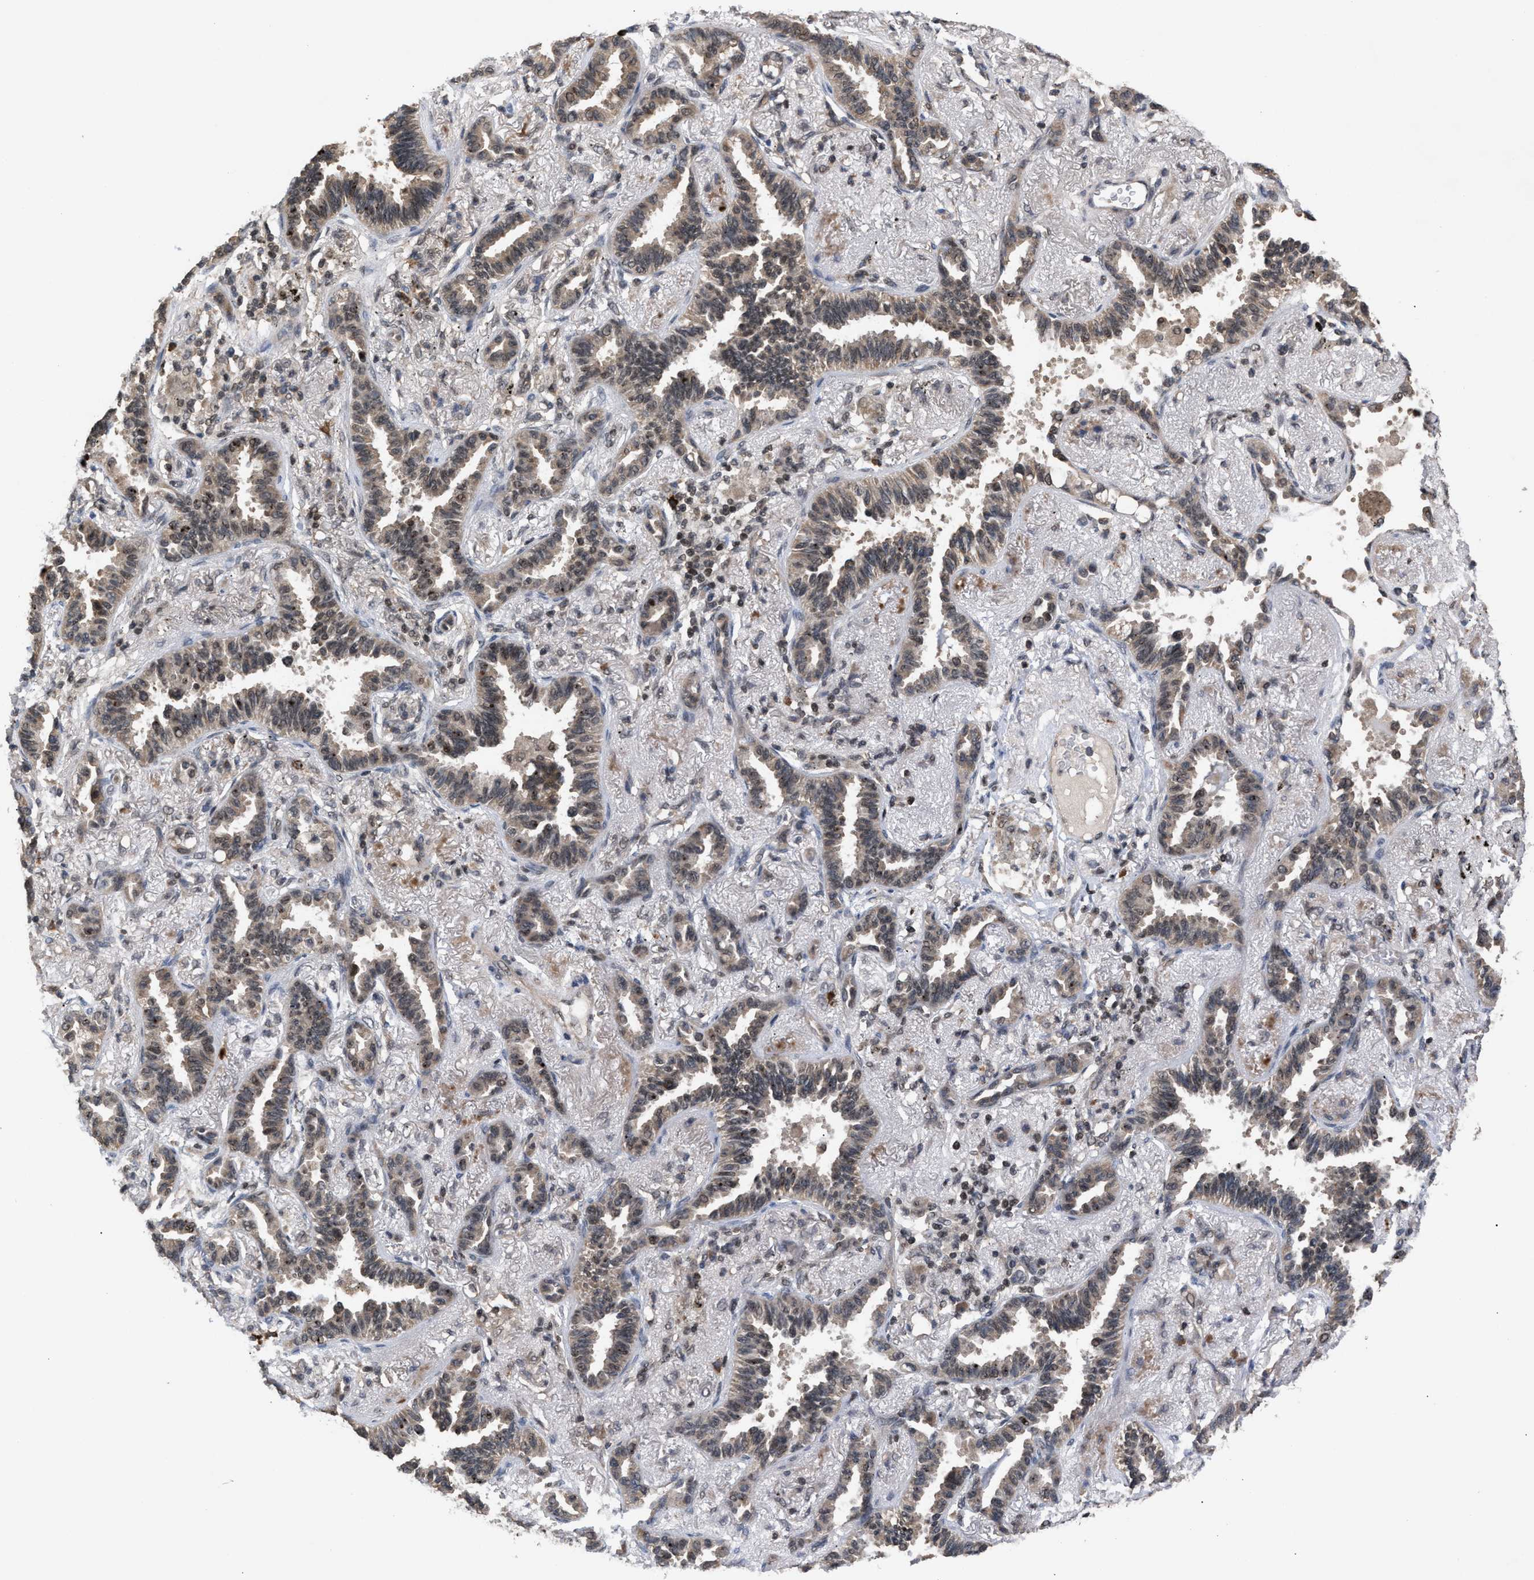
{"staining": {"intensity": "weak", "quantity": ">75%", "location": "cytoplasmic/membranous"}, "tissue": "lung cancer", "cell_type": "Tumor cells", "image_type": "cancer", "snomed": [{"axis": "morphology", "description": "Adenocarcinoma, NOS"}, {"axis": "topography", "description": "Lung"}], "caption": "Weak cytoplasmic/membranous expression is identified in approximately >75% of tumor cells in lung cancer (adenocarcinoma). The staining is performed using DAB brown chromogen to label protein expression. The nuclei are counter-stained blue using hematoxylin.", "gene": "C9orf78", "patient": {"sex": "male", "age": 59}}